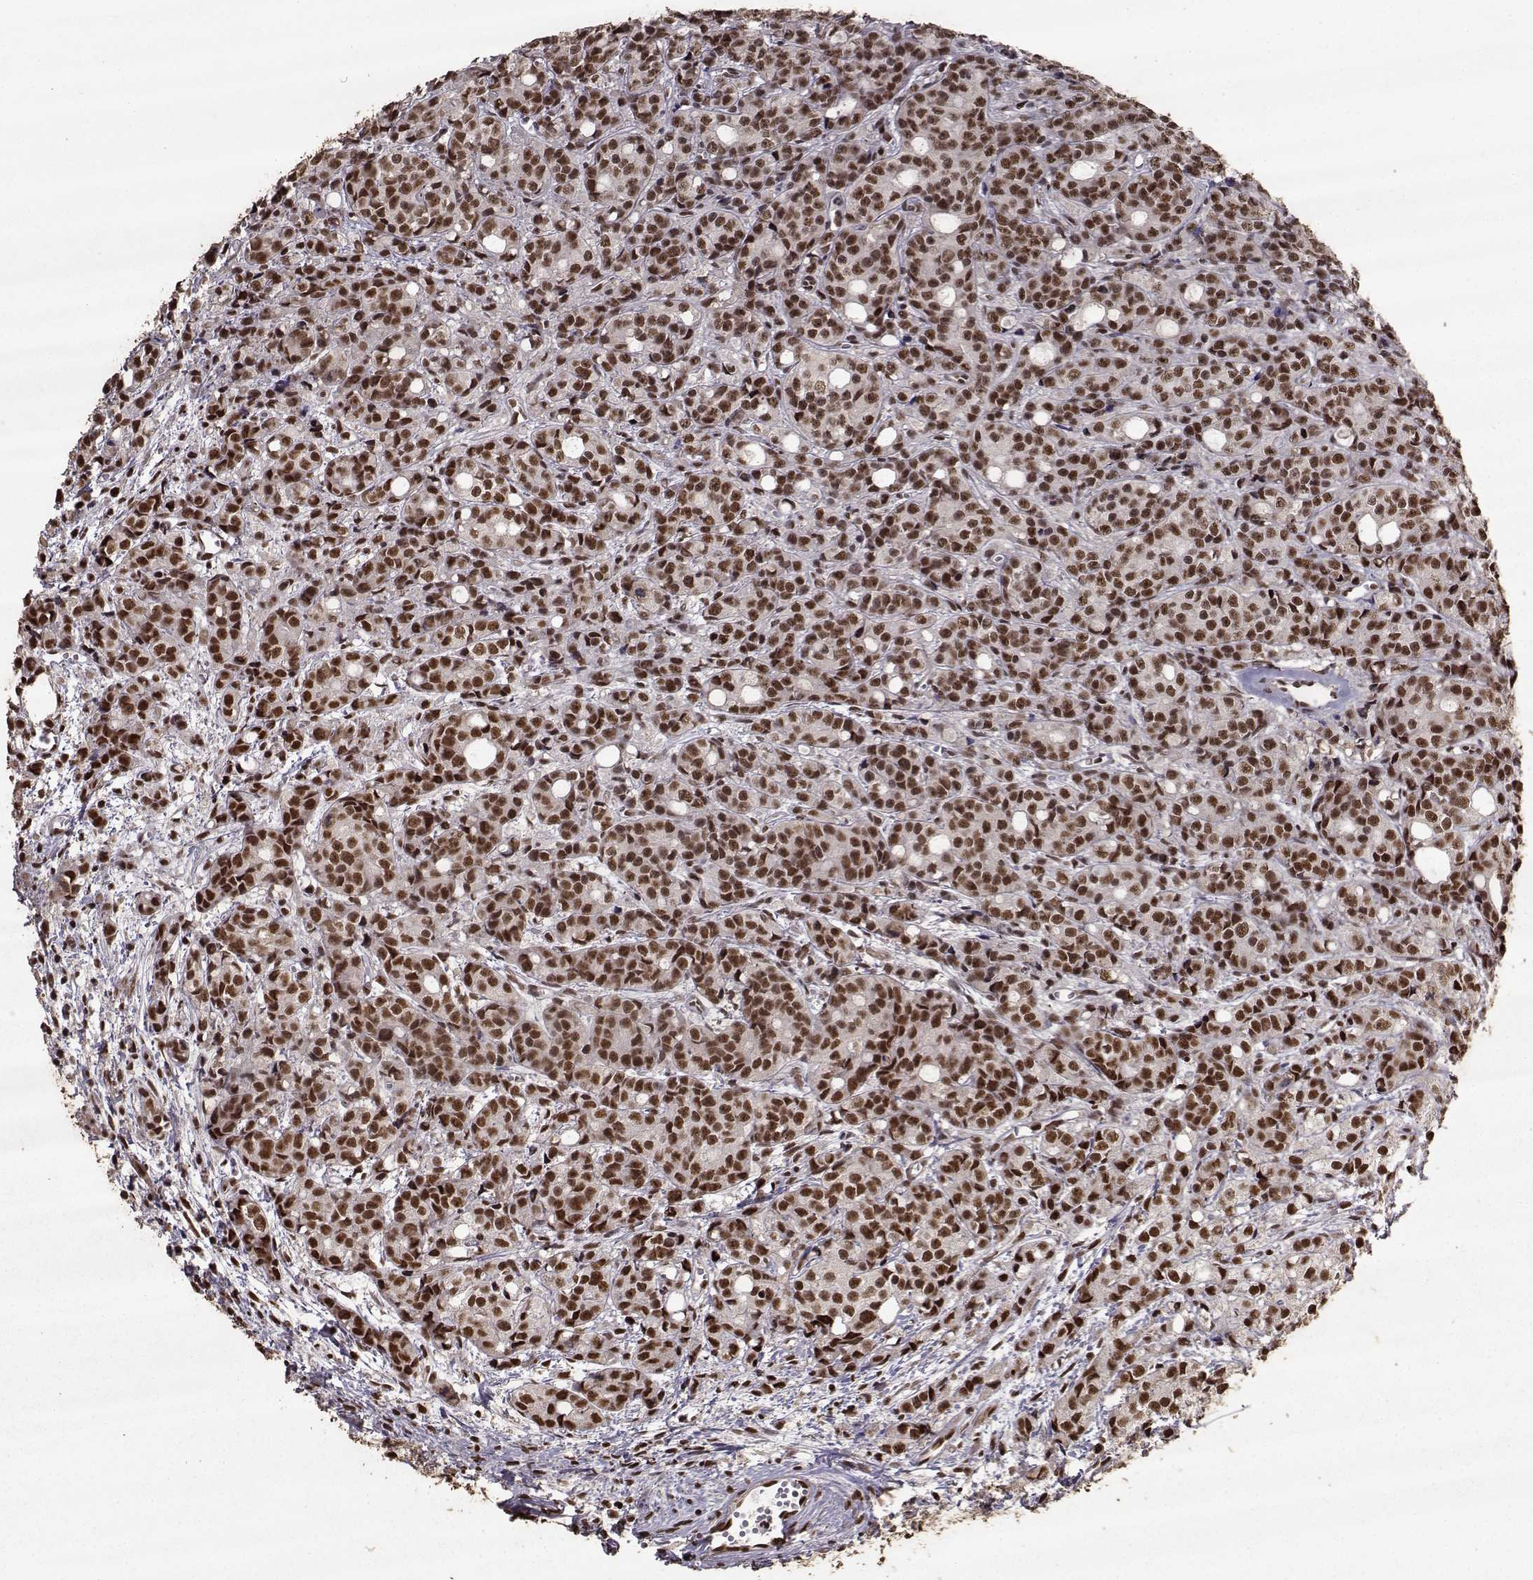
{"staining": {"intensity": "strong", "quantity": ">75%", "location": "nuclear"}, "tissue": "prostate cancer", "cell_type": "Tumor cells", "image_type": "cancer", "snomed": [{"axis": "morphology", "description": "Adenocarcinoma, Medium grade"}, {"axis": "topography", "description": "Prostate"}], "caption": "Brown immunohistochemical staining in human adenocarcinoma (medium-grade) (prostate) shows strong nuclear staining in about >75% of tumor cells.", "gene": "SF1", "patient": {"sex": "male", "age": 74}}